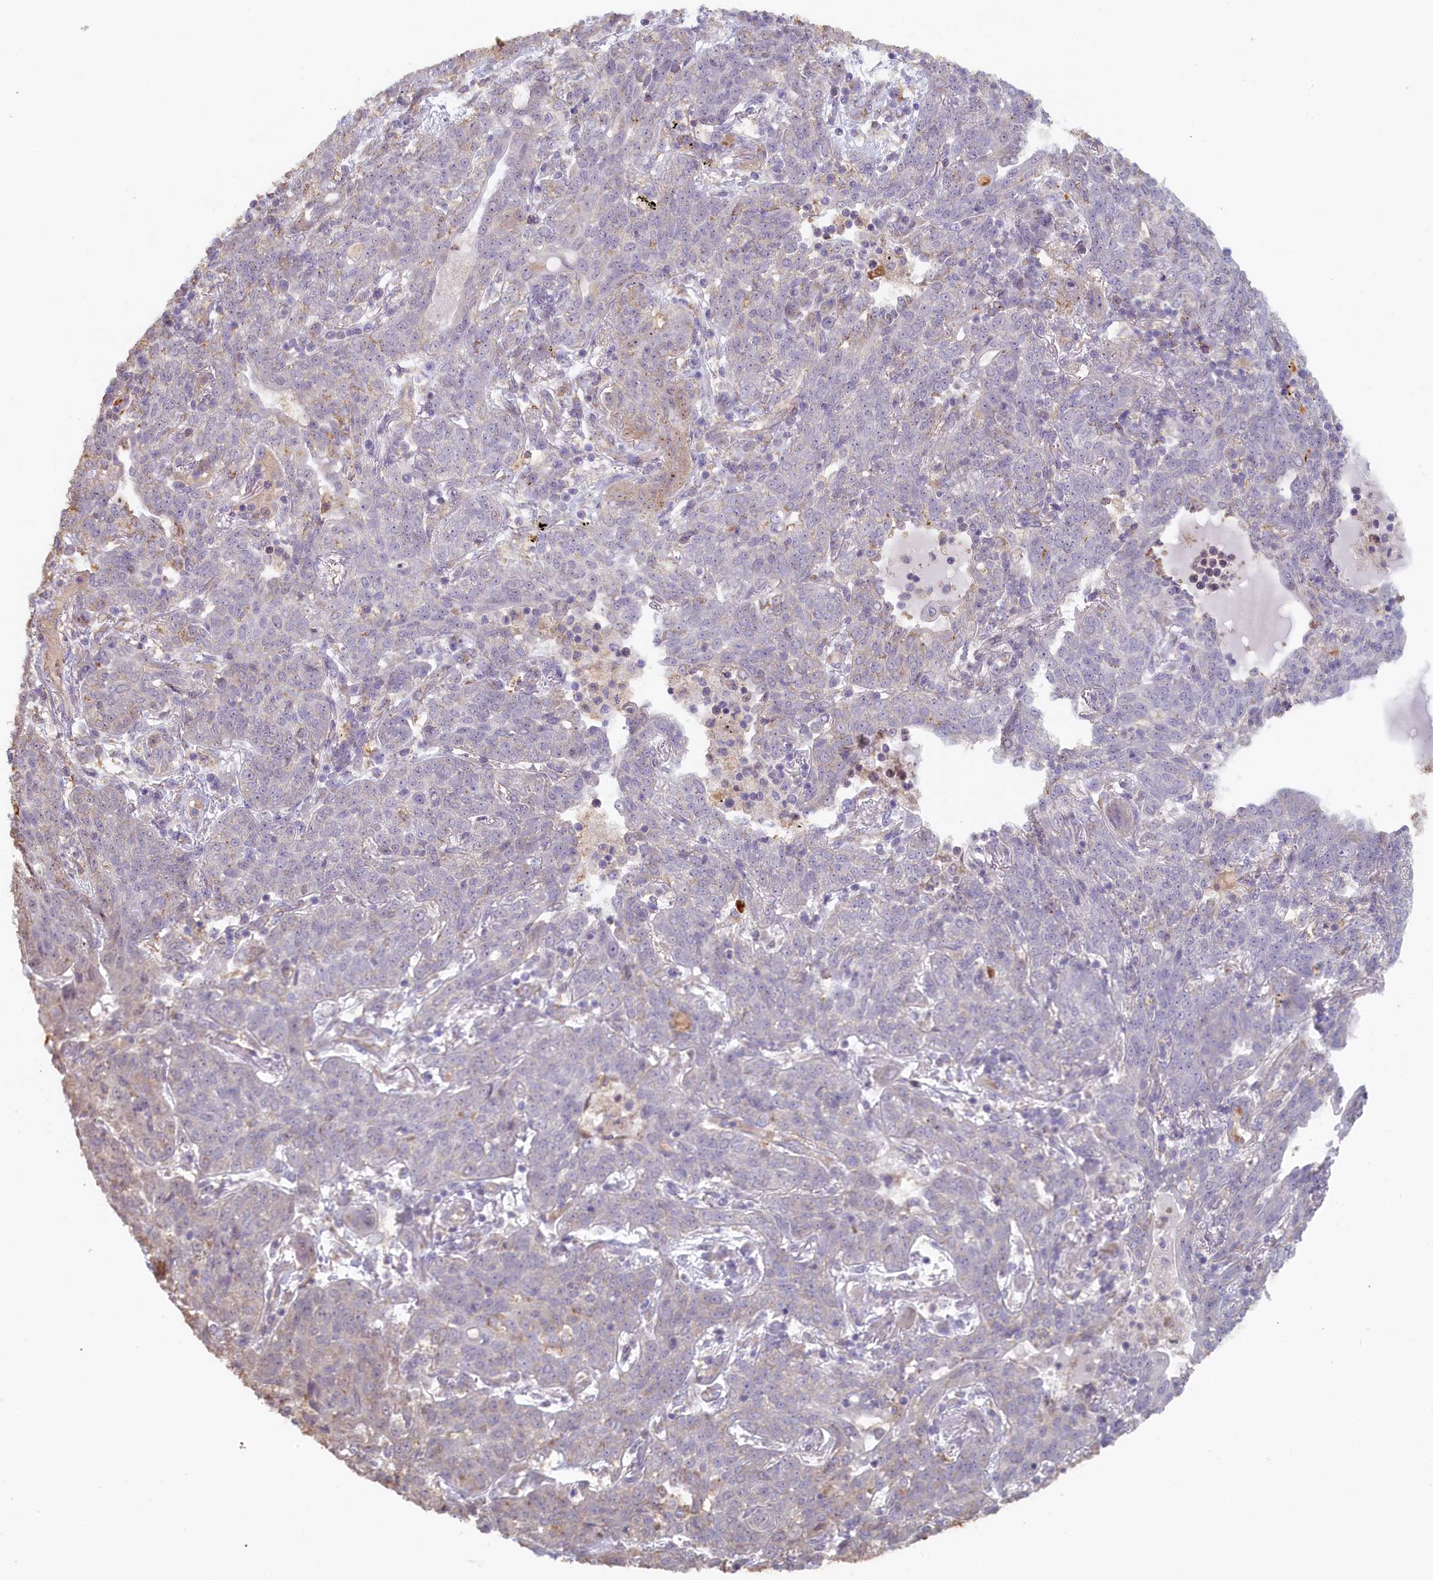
{"staining": {"intensity": "negative", "quantity": "none", "location": "none"}, "tissue": "lung cancer", "cell_type": "Tumor cells", "image_type": "cancer", "snomed": [{"axis": "morphology", "description": "Squamous cell carcinoma, NOS"}, {"axis": "topography", "description": "Lung"}], "caption": "This image is of squamous cell carcinoma (lung) stained with immunohistochemistry (IHC) to label a protein in brown with the nuclei are counter-stained blue. There is no staining in tumor cells.", "gene": "STX16", "patient": {"sex": "female", "age": 70}}